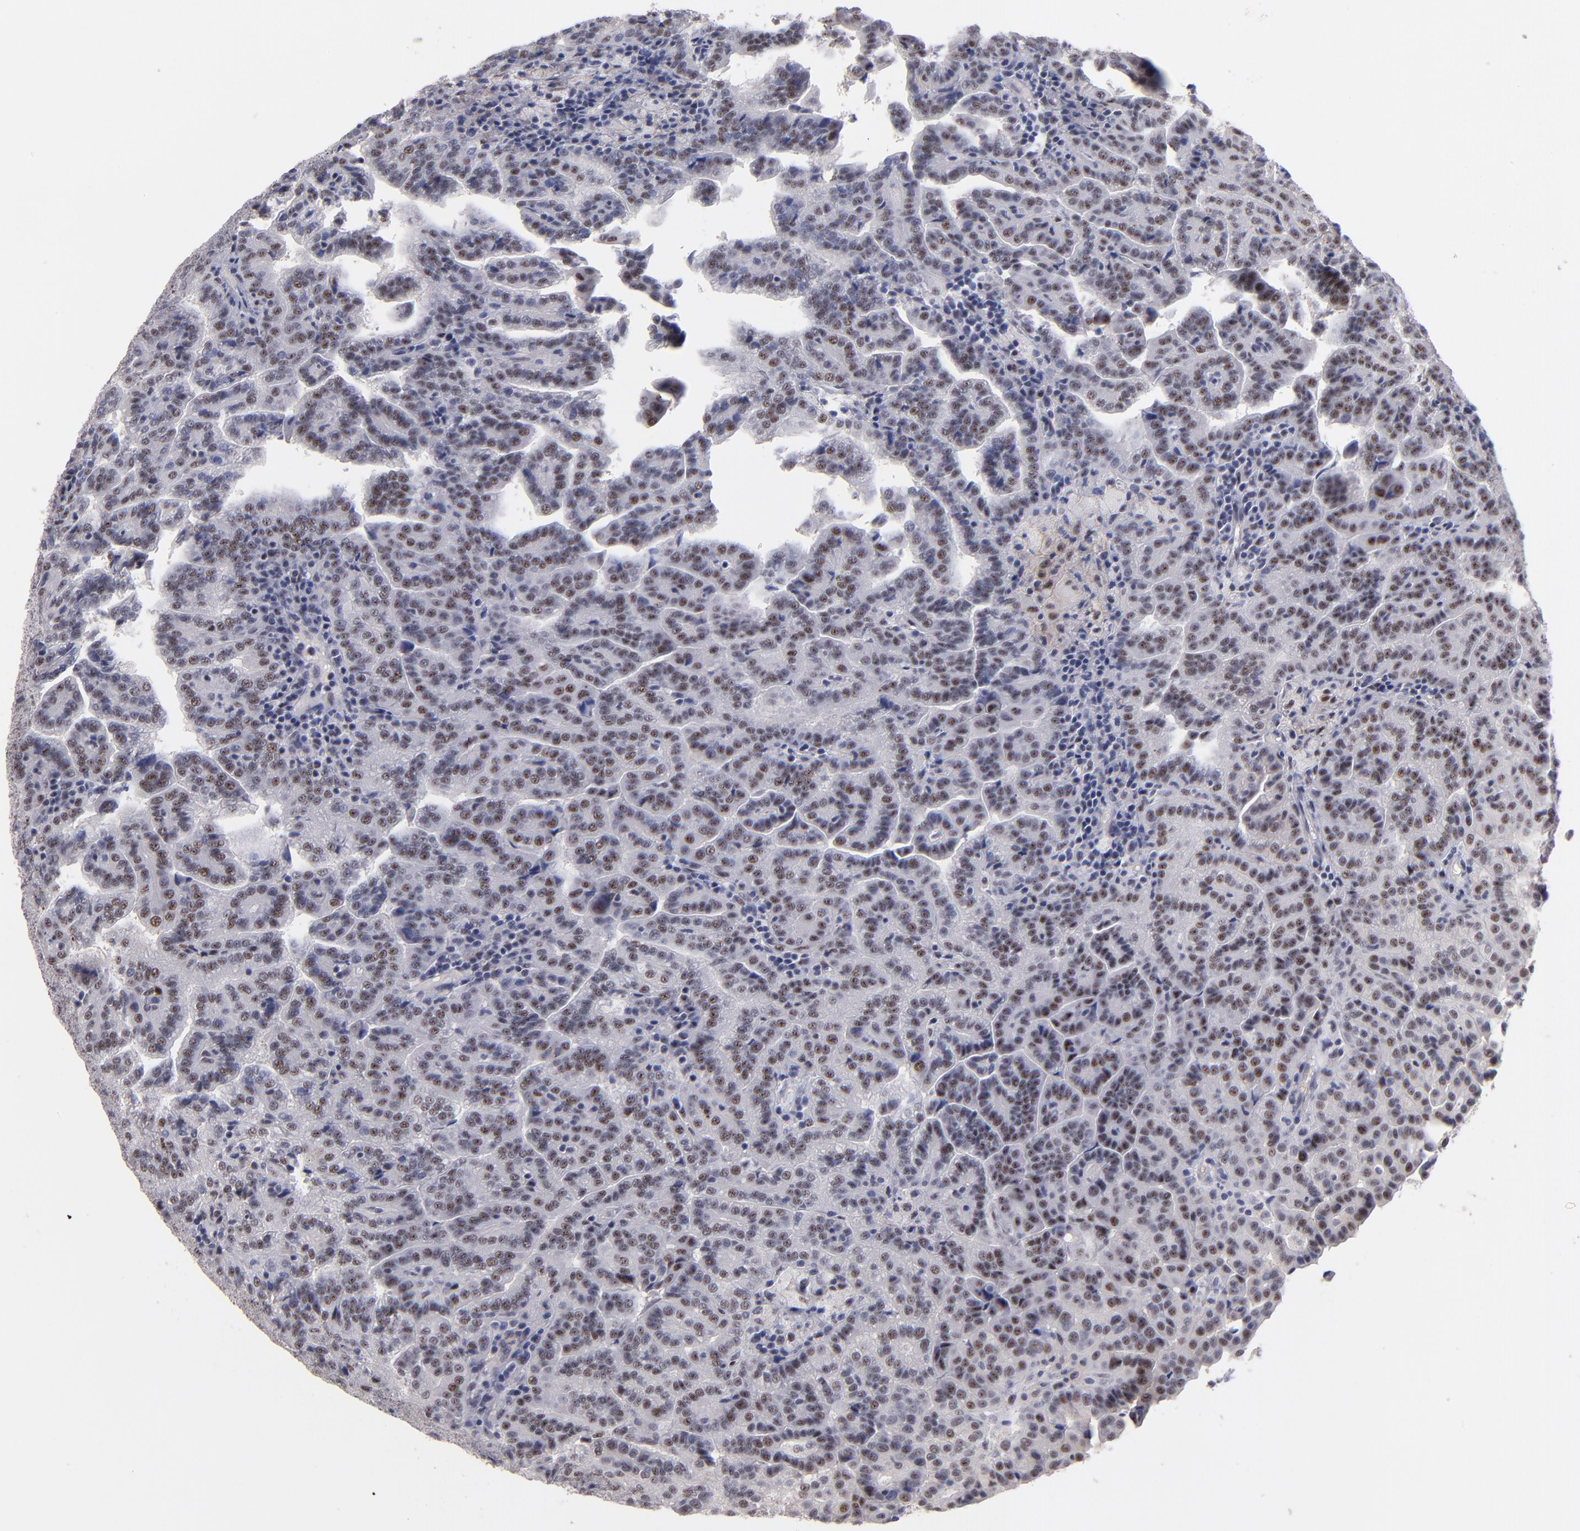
{"staining": {"intensity": "moderate", "quantity": "25%-75%", "location": "nuclear"}, "tissue": "renal cancer", "cell_type": "Tumor cells", "image_type": "cancer", "snomed": [{"axis": "morphology", "description": "Adenocarcinoma, NOS"}, {"axis": "topography", "description": "Kidney"}], "caption": "Renal cancer stained for a protein reveals moderate nuclear positivity in tumor cells.", "gene": "RAF1", "patient": {"sex": "male", "age": 61}}